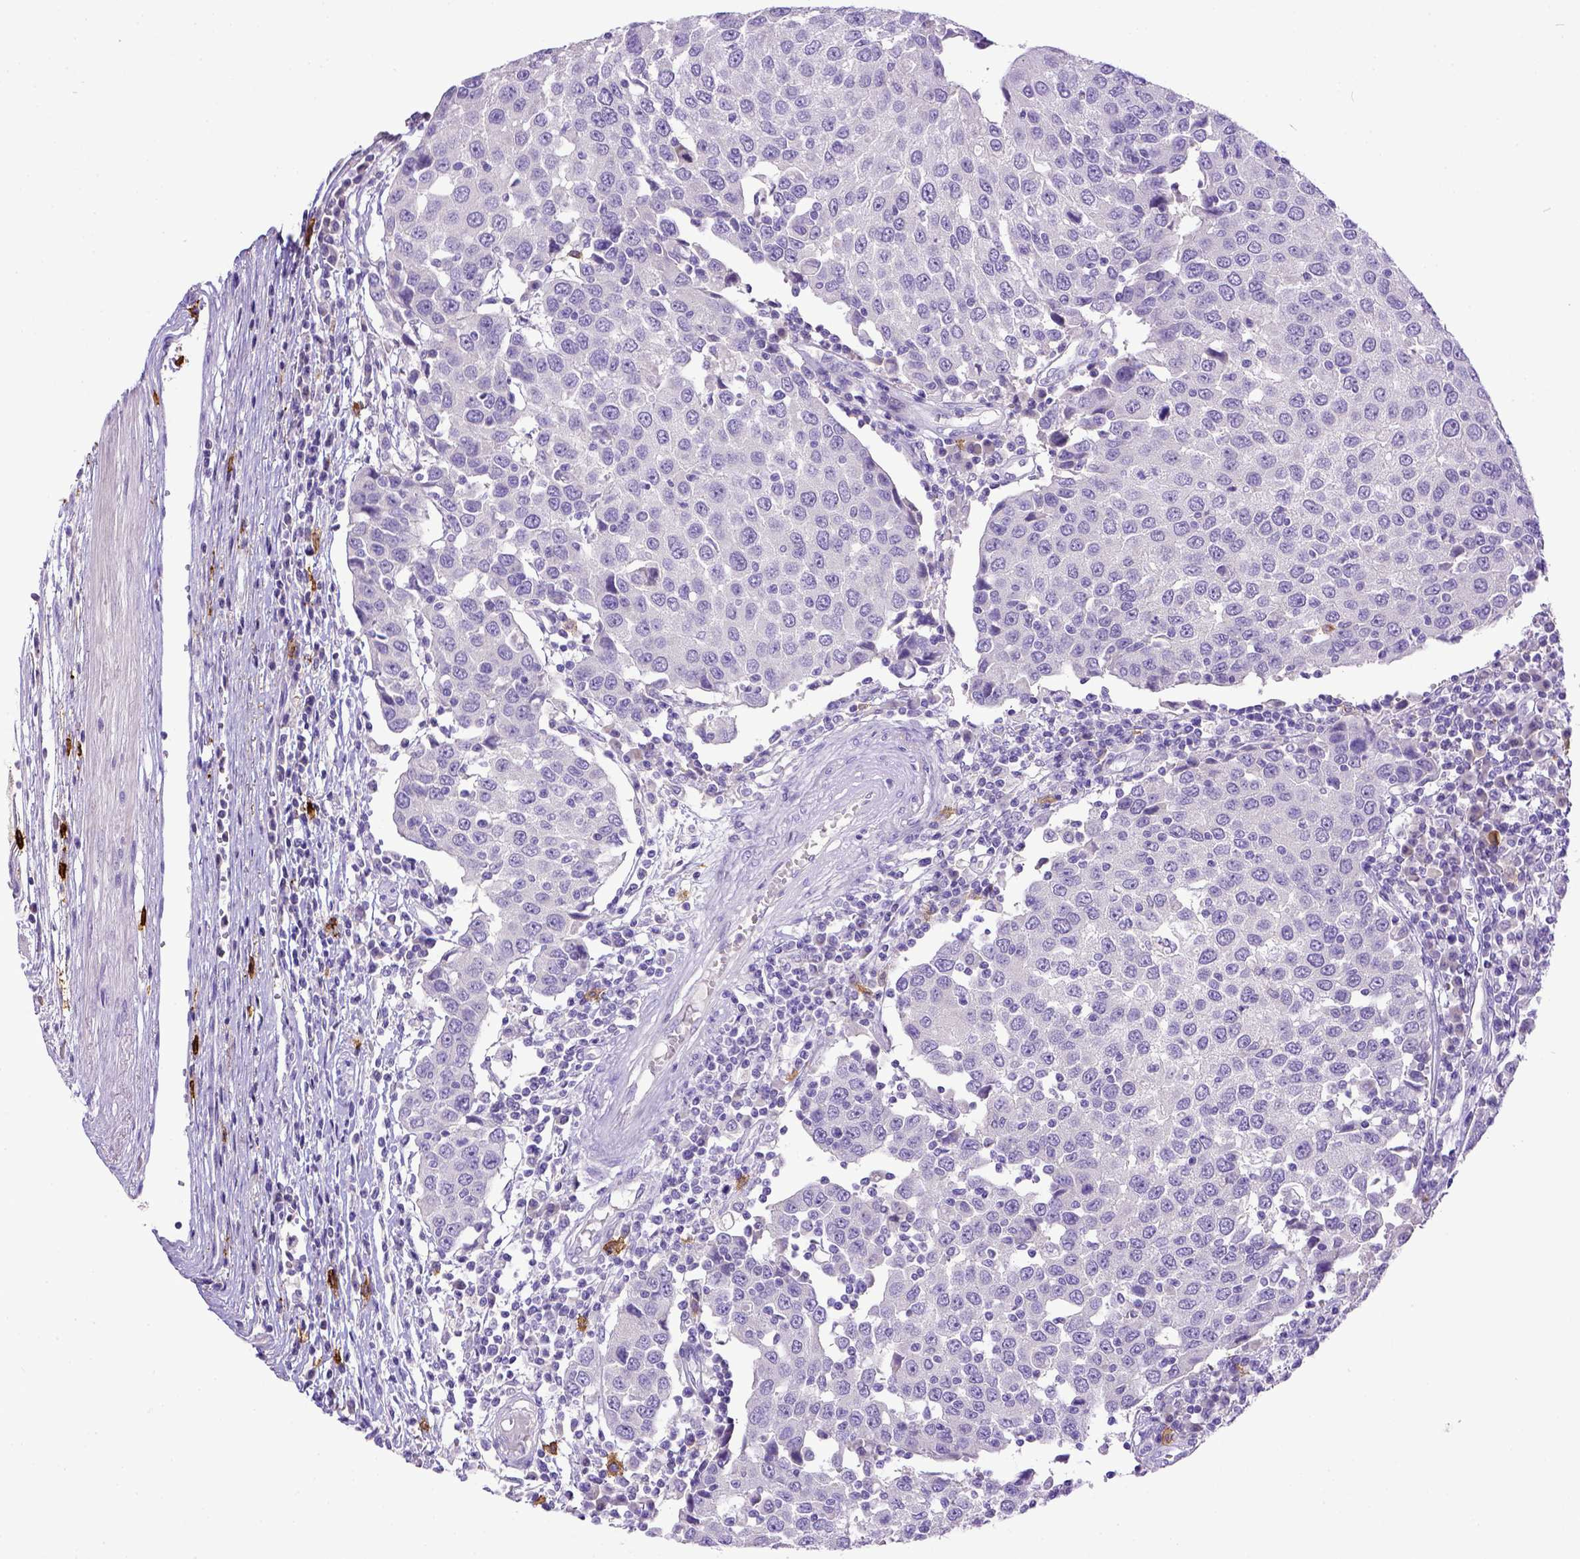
{"staining": {"intensity": "negative", "quantity": "none", "location": "none"}, "tissue": "urothelial cancer", "cell_type": "Tumor cells", "image_type": "cancer", "snomed": [{"axis": "morphology", "description": "Urothelial carcinoma, High grade"}, {"axis": "topography", "description": "Urinary bladder"}], "caption": "High power microscopy histopathology image of an immunohistochemistry (IHC) image of urothelial carcinoma (high-grade), revealing no significant expression in tumor cells.", "gene": "KIT", "patient": {"sex": "female", "age": 85}}